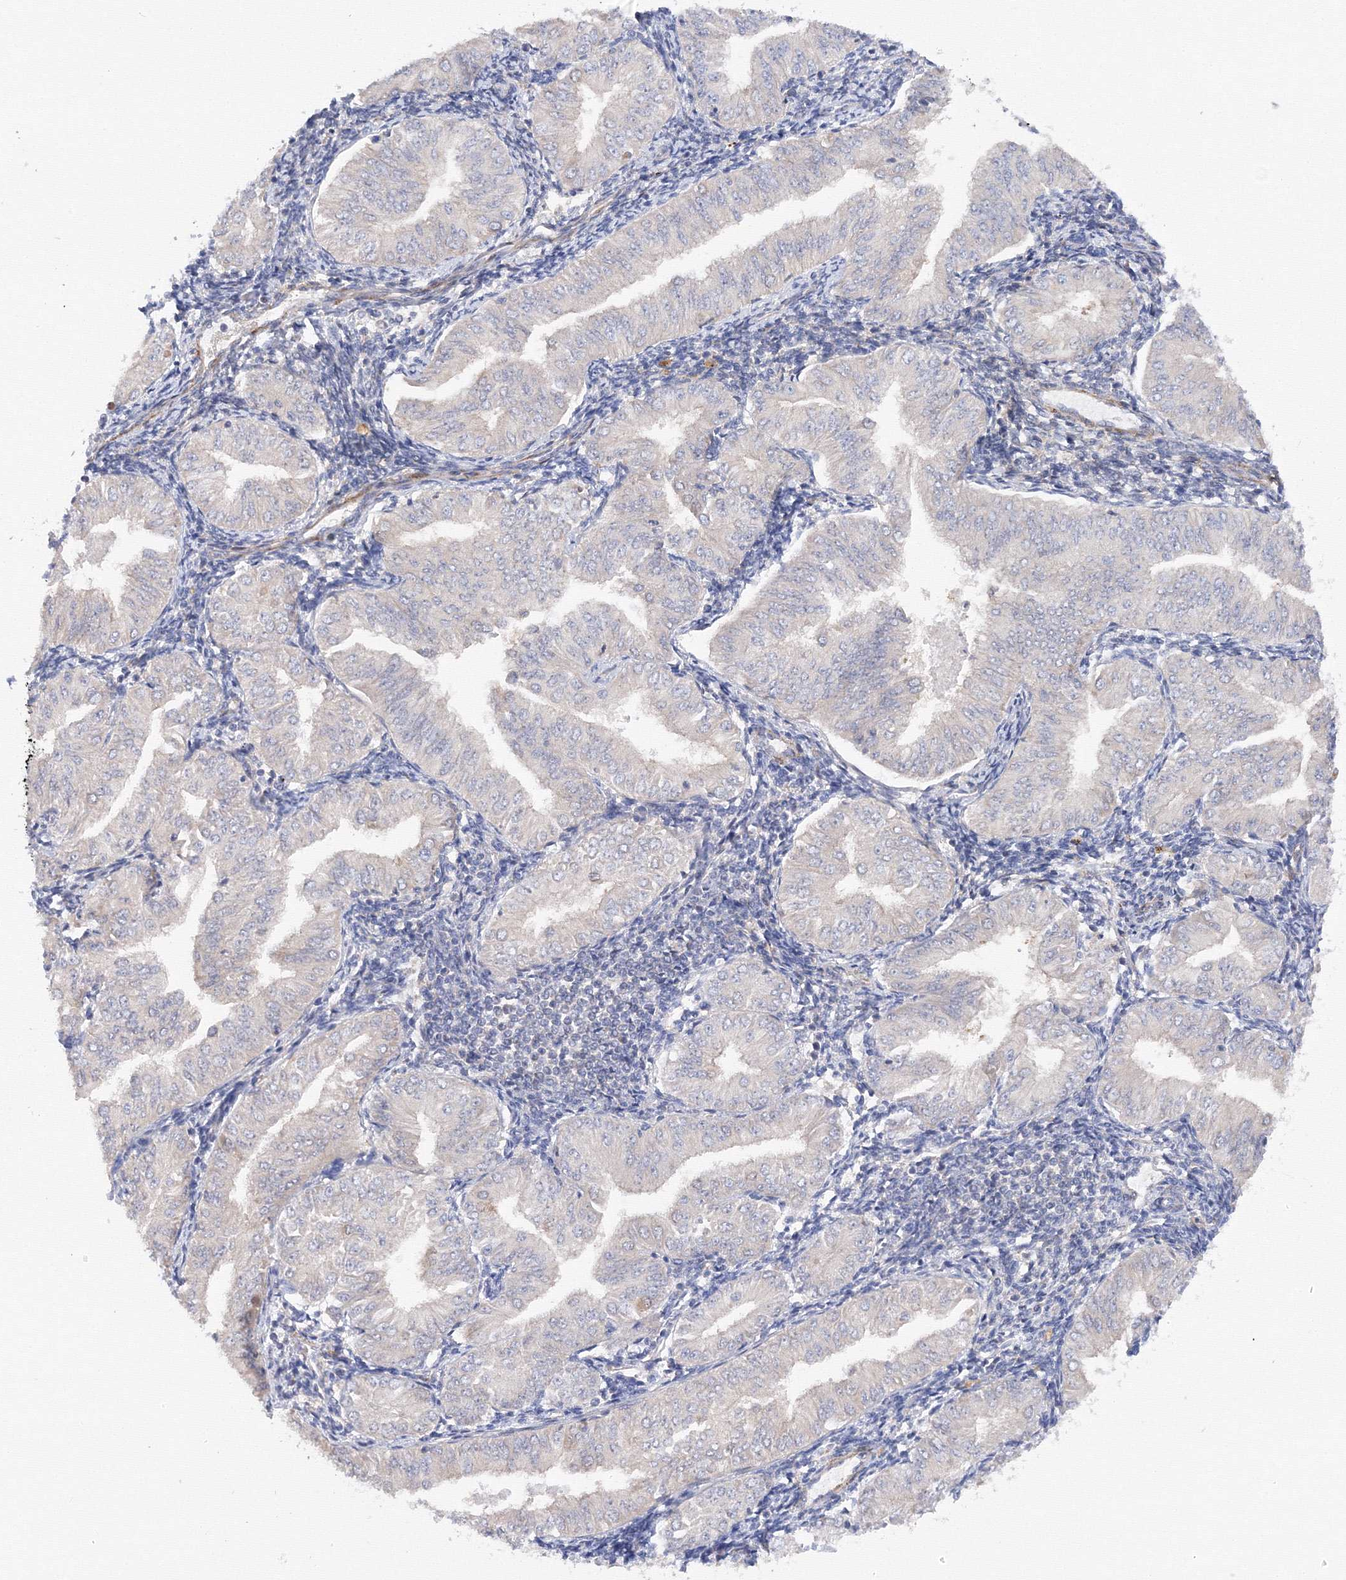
{"staining": {"intensity": "negative", "quantity": "none", "location": "none"}, "tissue": "endometrial cancer", "cell_type": "Tumor cells", "image_type": "cancer", "snomed": [{"axis": "morphology", "description": "Normal tissue, NOS"}, {"axis": "morphology", "description": "Adenocarcinoma, NOS"}, {"axis": "topography", "description": "Endometrium"}], "caption": "There is no significant positivity in tumor cells of endometrial cancer. Brightfield microscopy of immunohistochemistry (IHC) stained with DAB (brown) and hematoxylin (blue), captured at high magnification.", "gene": "DIS3L2", "patient": {"sex": "female", "age": 53}}